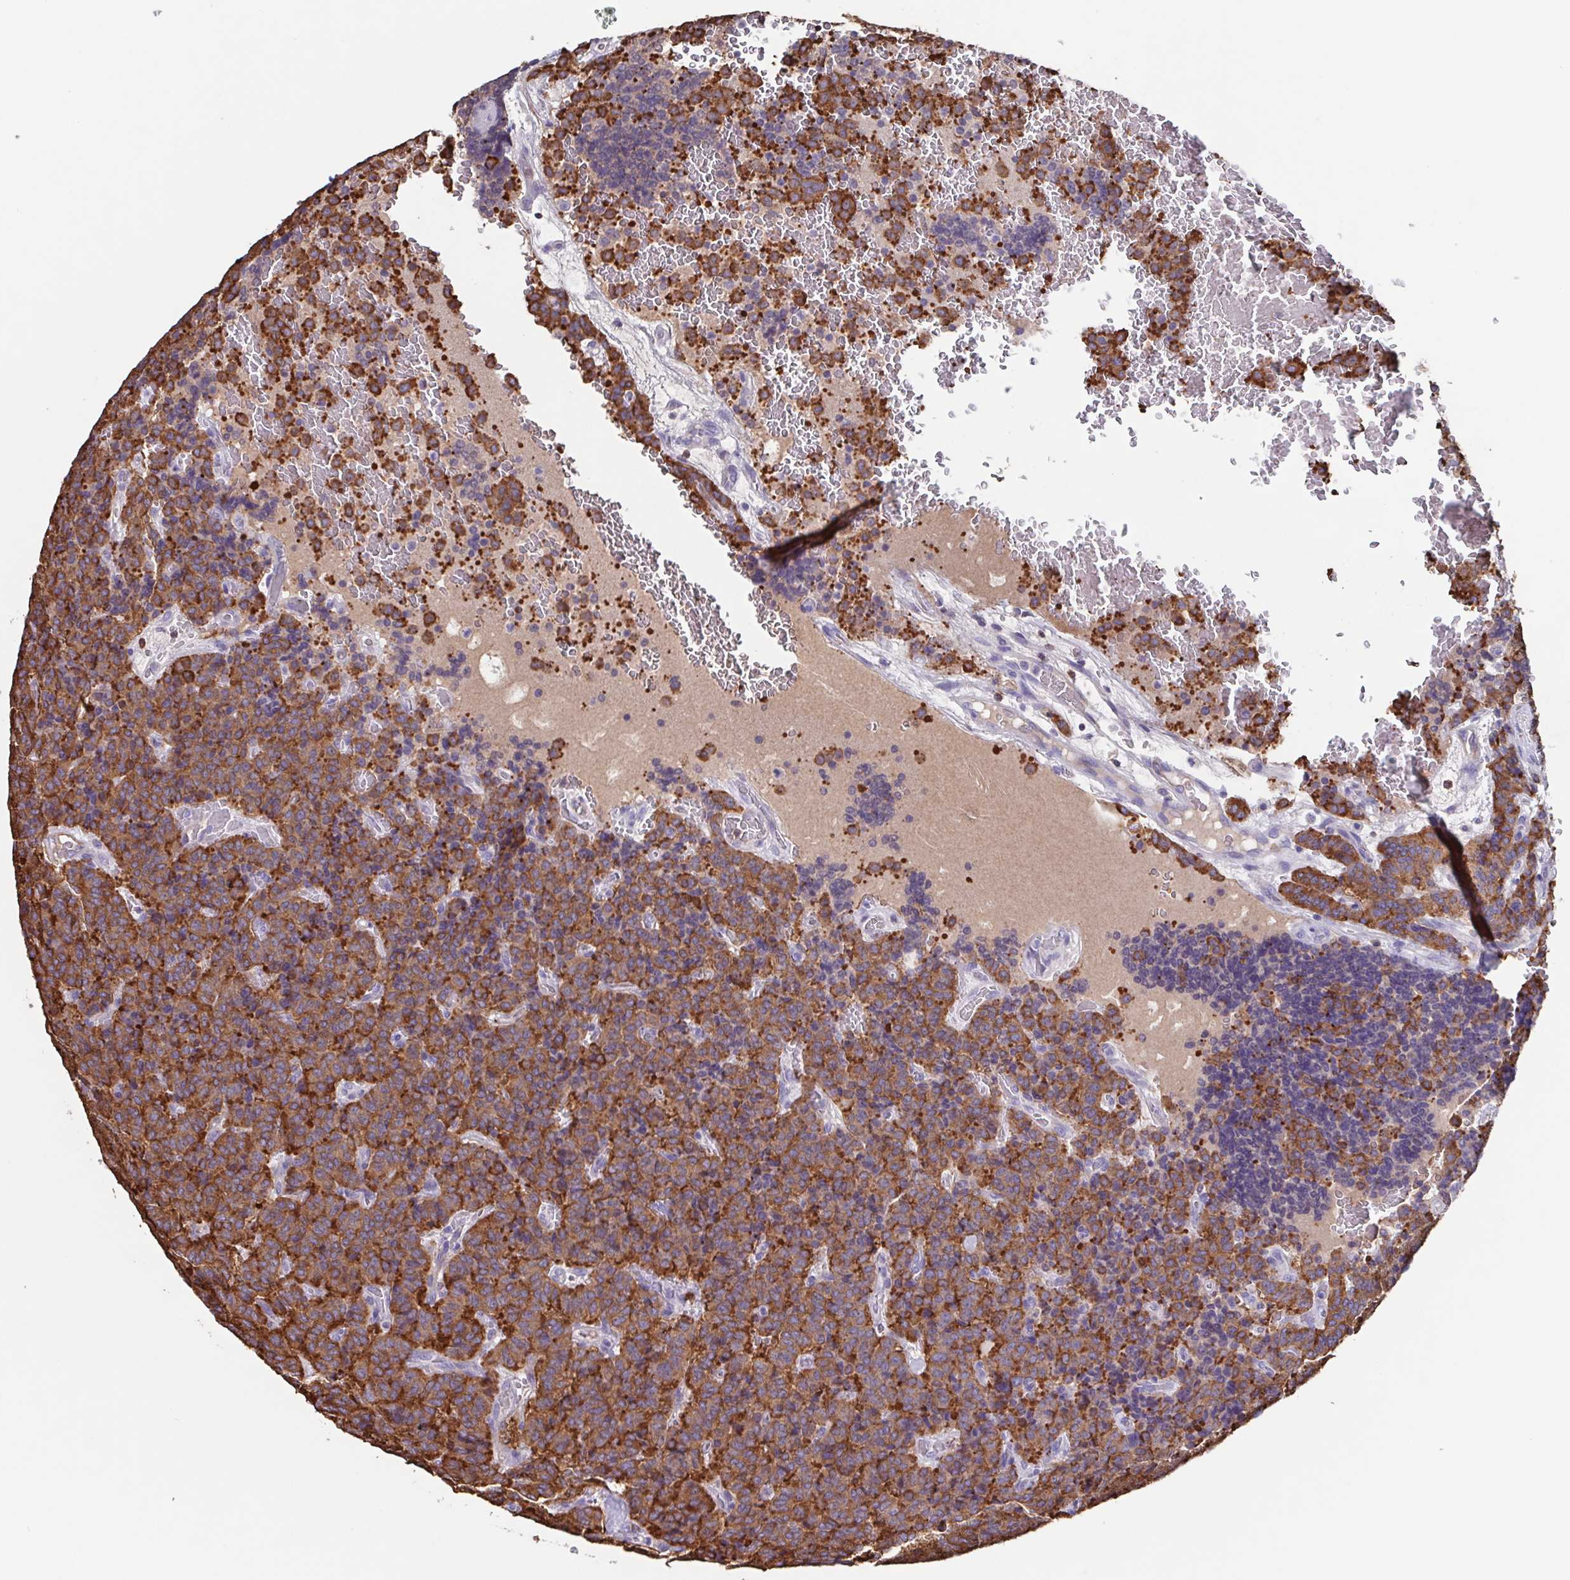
{"staining": {"intensity": "strong", "quantity": ">75%", "location": "cytoplasmic/membranous"}, "tissue": "carcinoid", "cell_type": "Tumor cells", "image_type": "cancer", "snomed": [{"axis": "morphology", "description": "Carcinoid, malignant, NOS"}, {"axis": "topography", "description": "Pancreas"}], "caption": "IHC of human carcinoid exhibits high levels of strong cytoplasmic/membranous expression in approximately >75% of tumor cells.", "gene": "TPD52", "patient": {"sex": "male", "age": 36}}